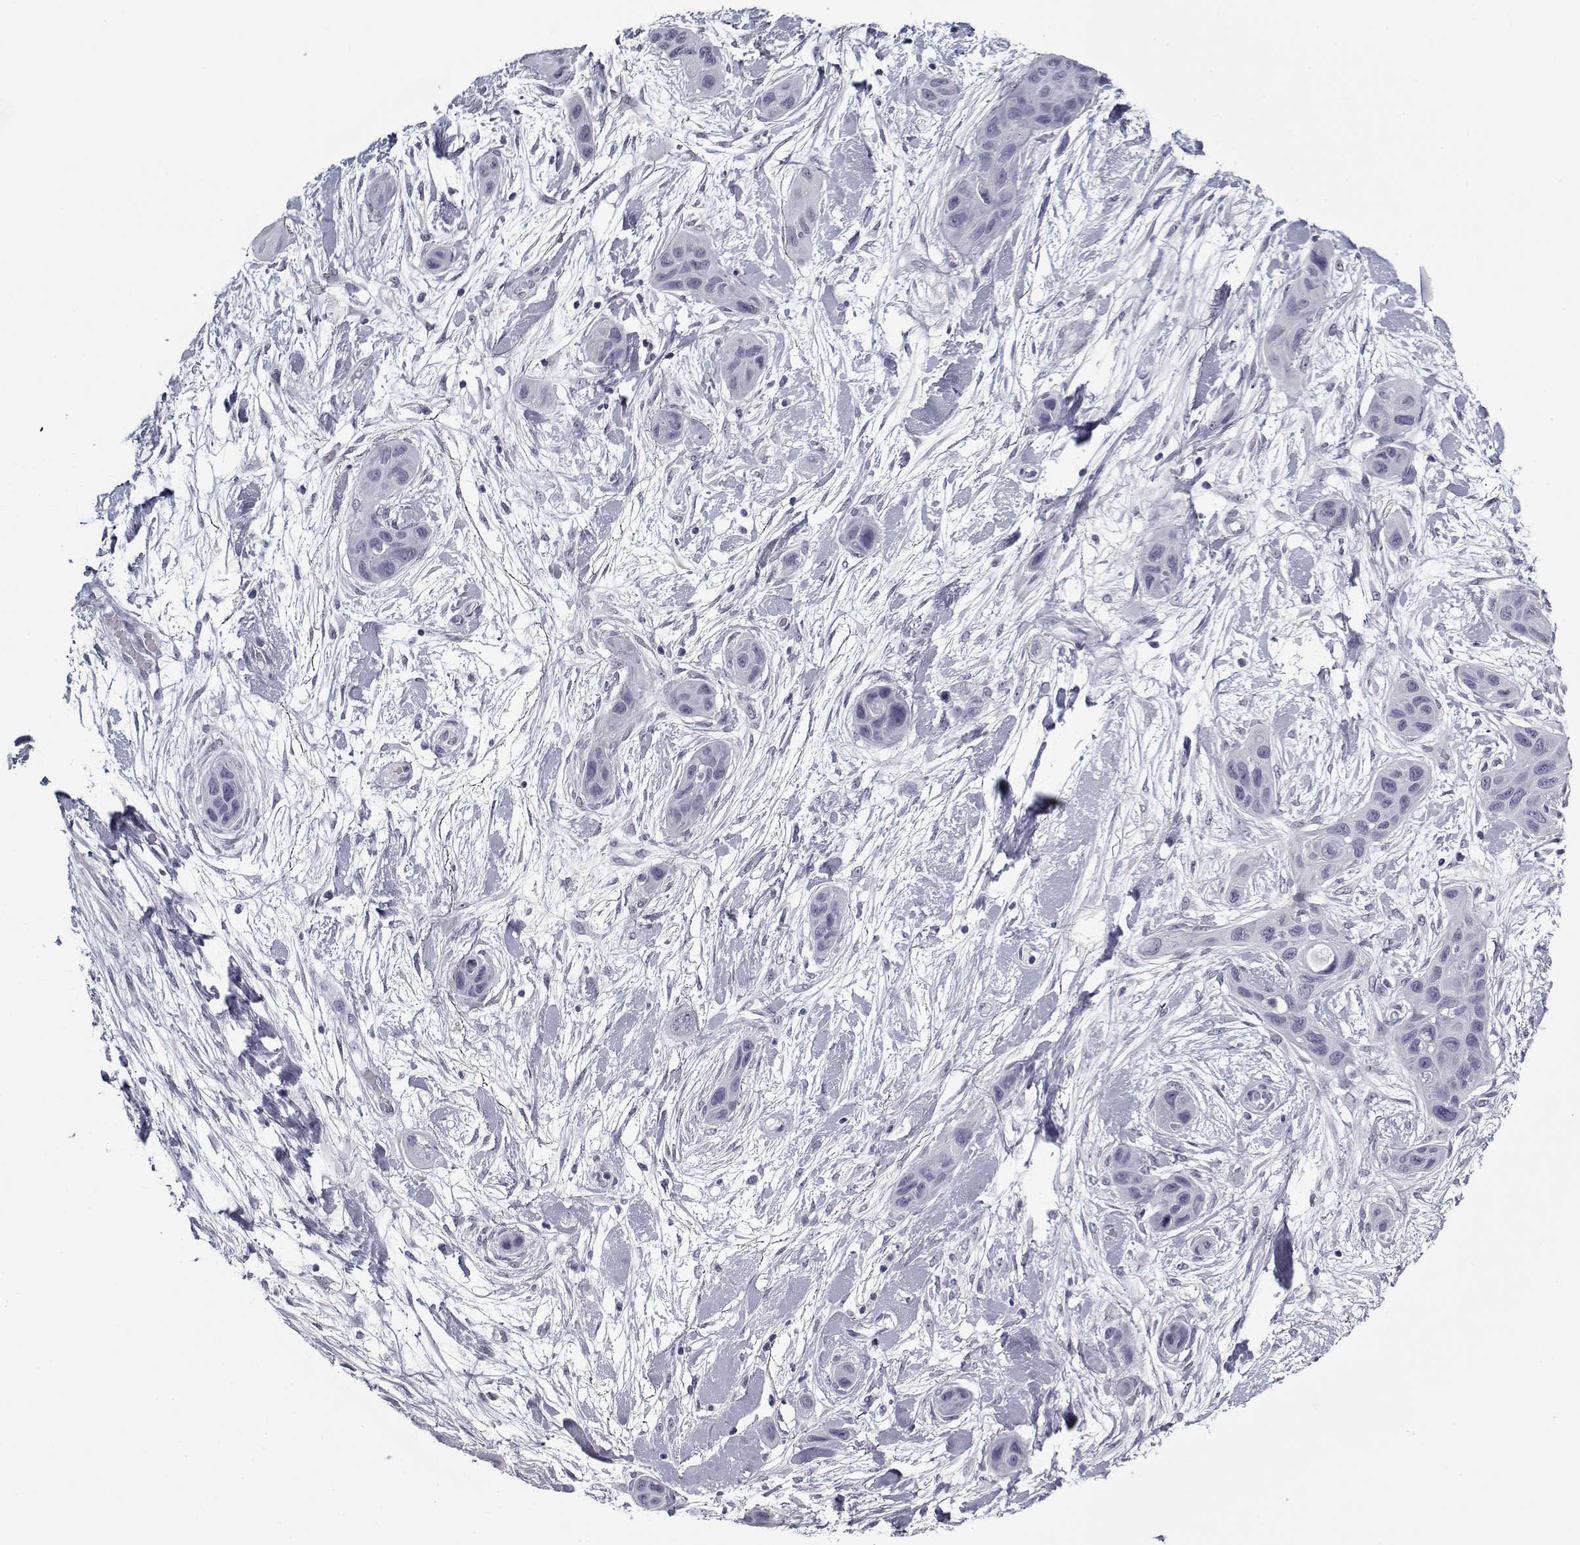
{"staining": {"intensity": "negative", "quantity": "none", "location": "none"}, "tissue": "skin cancer", "cell_type": "Tumor cells", "image_type": "cancer", "snomed": [{"axis": "morphology", "description": "Squamous cell carcinoma, NOS"}, {"axis": "topography", "description": "Skin"}], "caption": "DAB immunohistochemical staining of skin squamous cell carcinoma displays no significant expression in tumor cells.", "gene": "RNF32", "patient": {"sex": "male", "age": 79}}